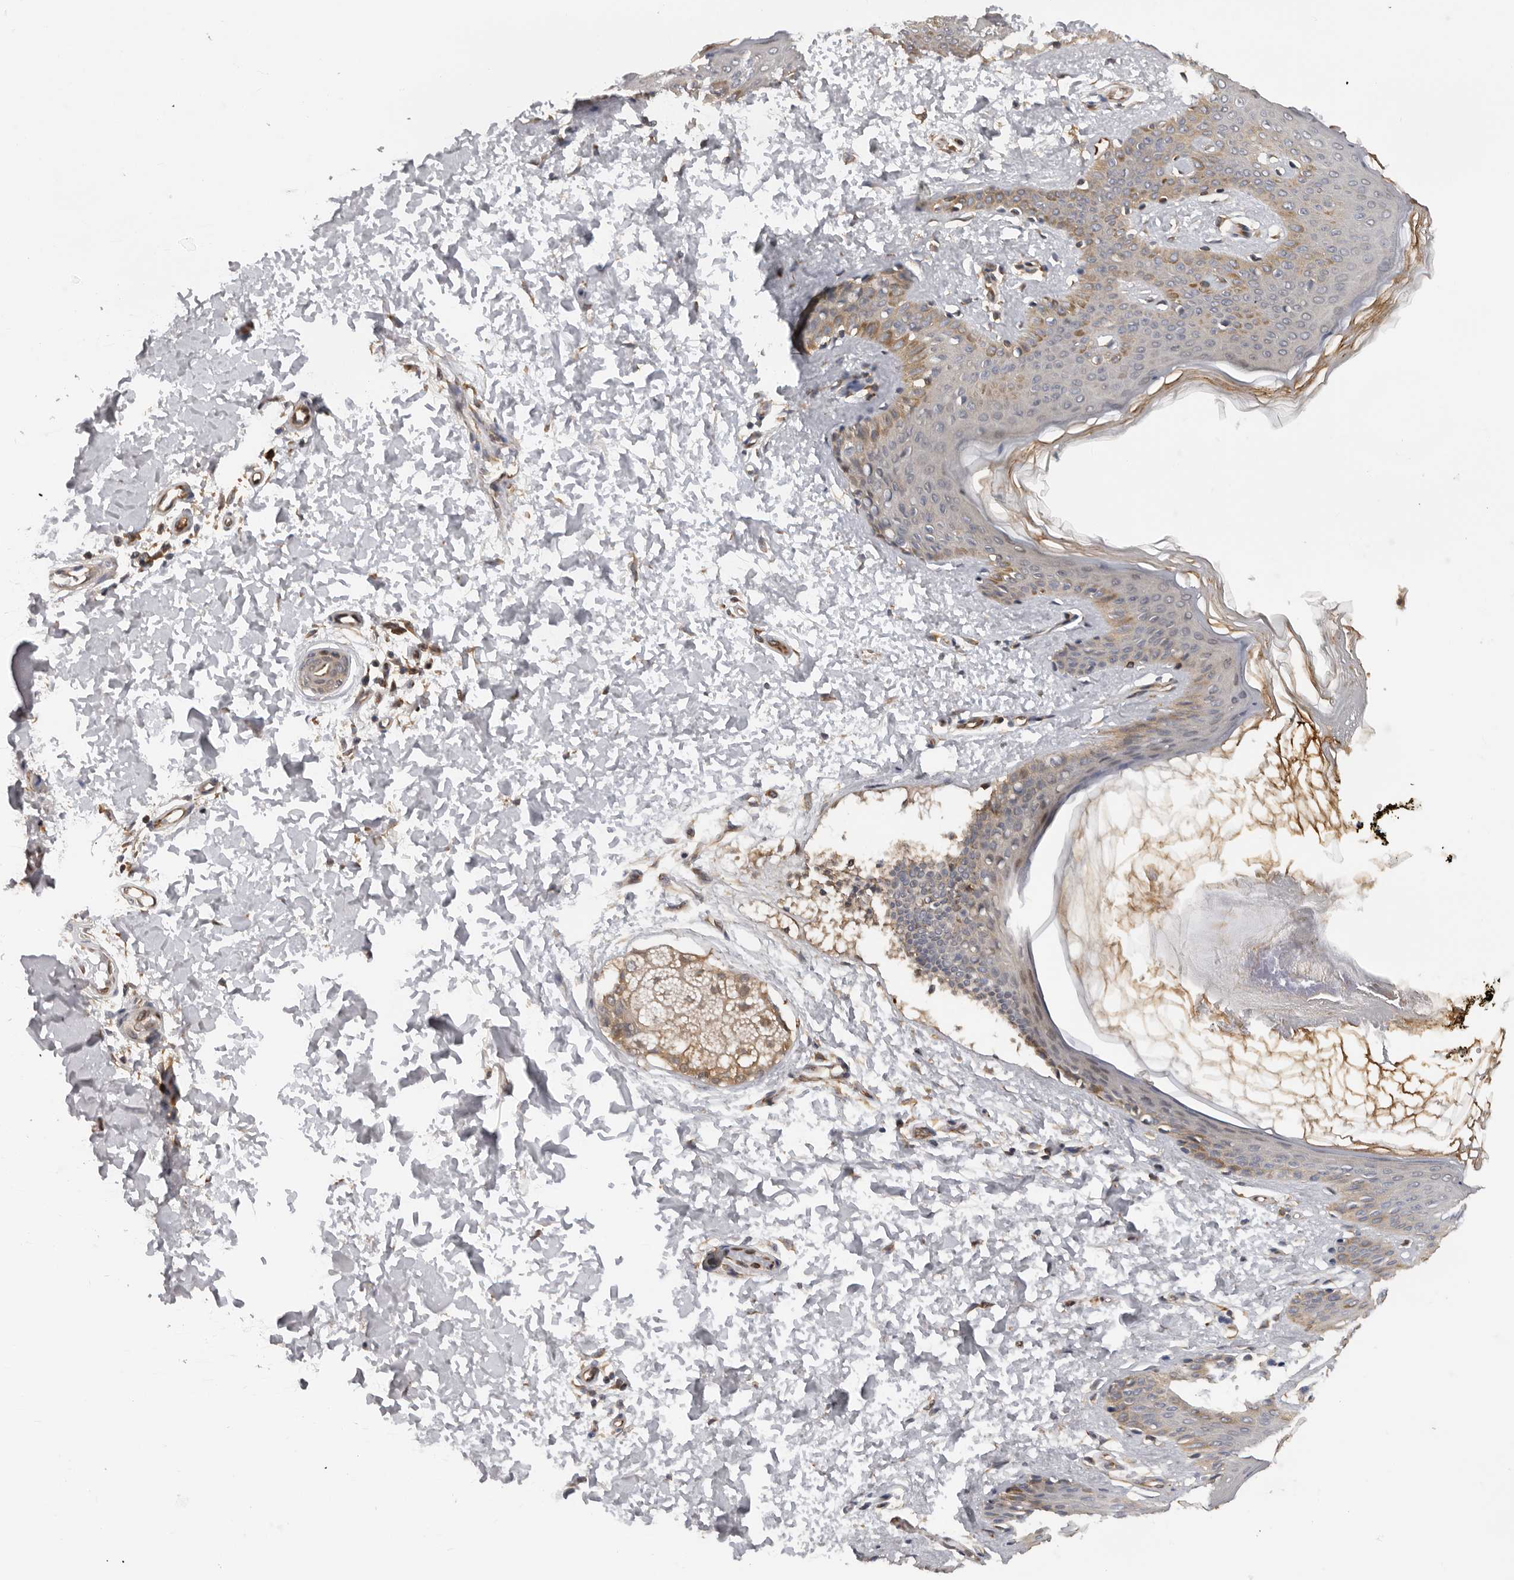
{"staining": {"intensity": "weak", "quantity": ">75%", "location": "cytoplasmic/membranous"}, "tissue": "skin", "cell_type": "Fibroblasts", "image_type": "normal", "snomed": [{"axis": "morphology", "description": "Normal tissue, NOS"}, {"axis": "morphology", "description": "Neoplasm, benign, NOS"}, {"axis": "topography", "description": "Skin"}, {"axis": "topography", "description": "Soft tissue"}], "caption": "Skin stained with a brown dye demonstrates weak cytoplasmic/membranous positive expression in about >75% of fibroblasts.", "gene": "RNF157", "patient": {"sex": "male", "age": 26}}